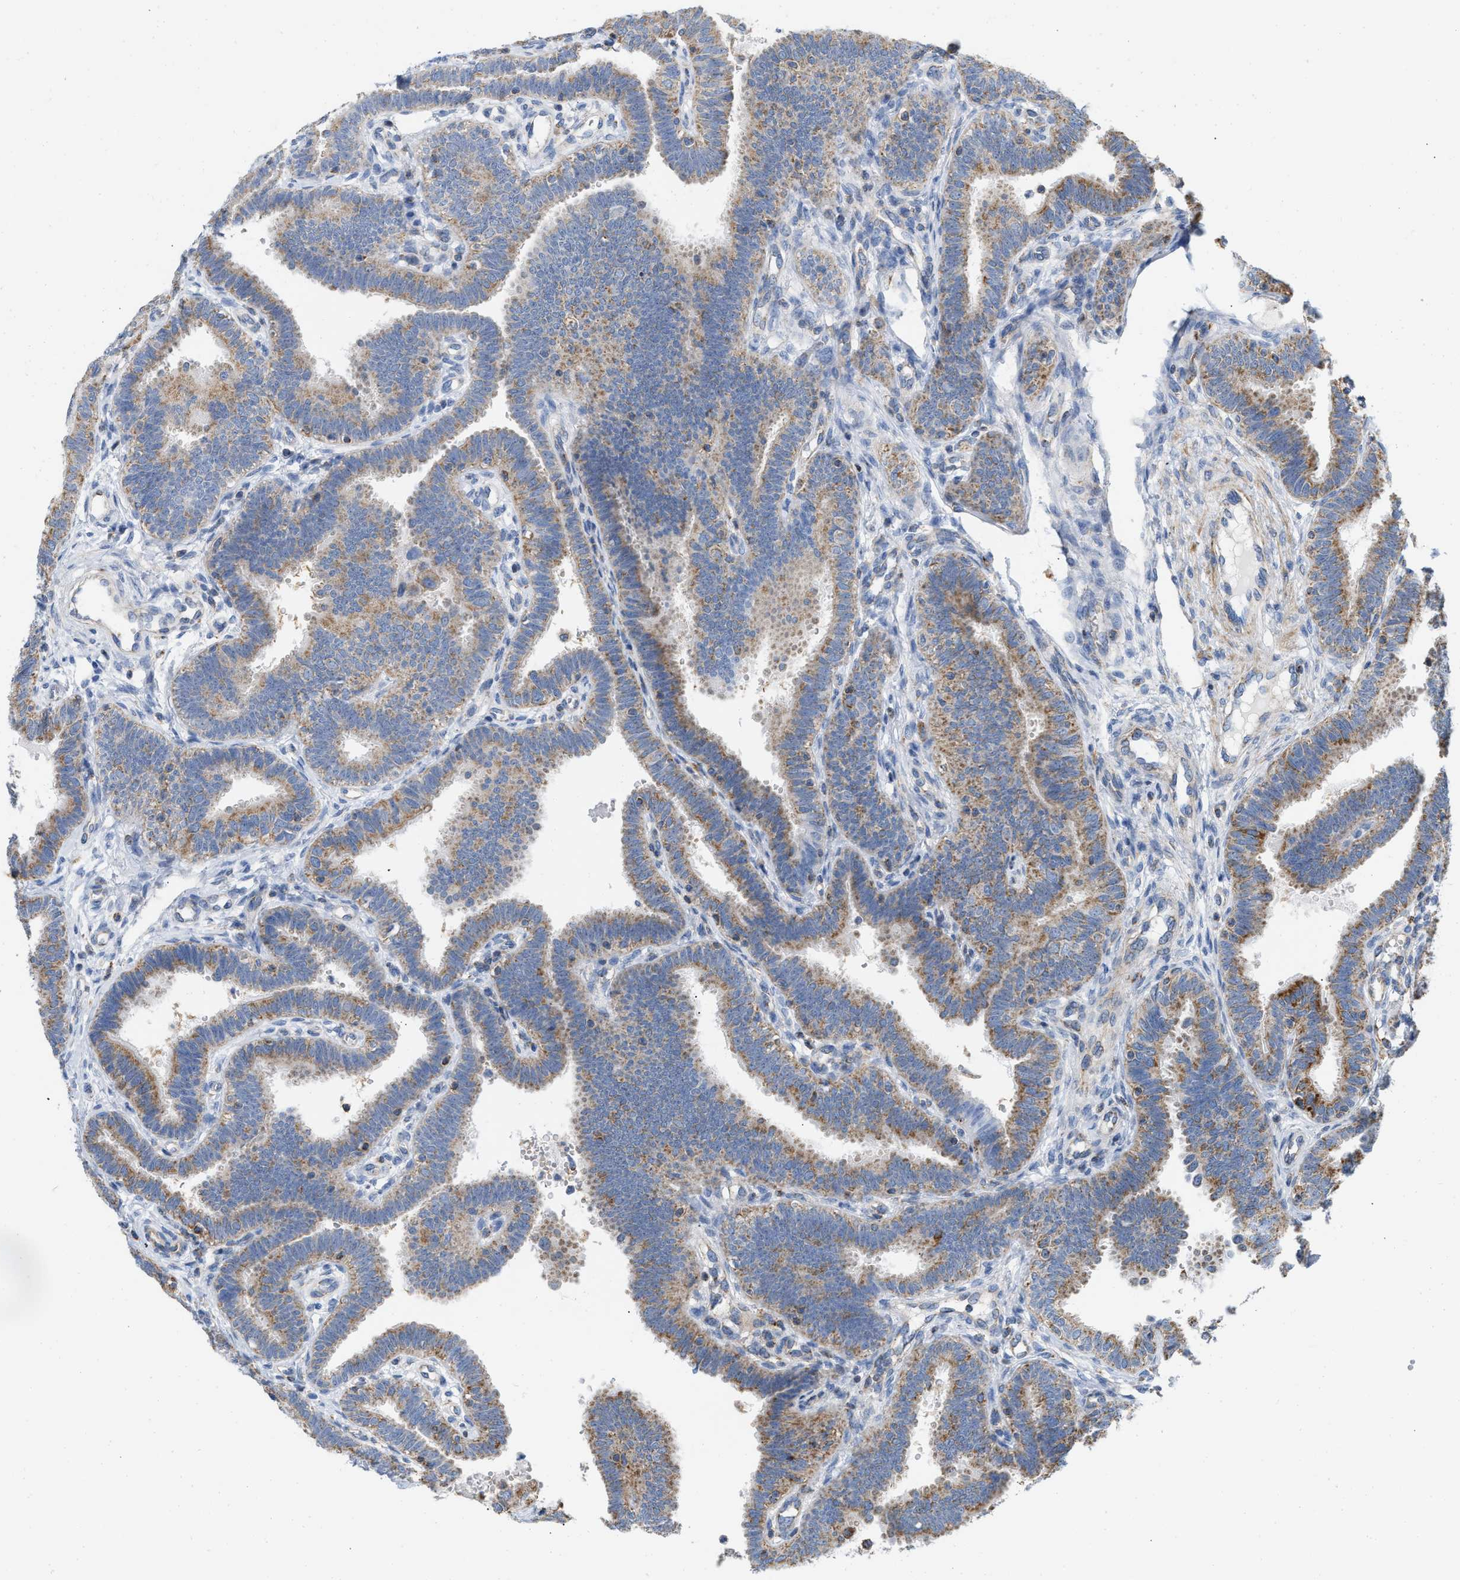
{"staining": {"intensity": "moderate", "quantity": ">75%", "location": "cytoplasmic/membranous"}, "tissue": "fallopian tube", "cell_type": "Glandular cells", "image_type": "normal", "snomed": [{"axis": "morphology", "description": "Normal tissue, NOS"}, {"axis": "topography", "description": "Fallopian tube"}, {"axis": "topography", "description": "Placenta"}], "caption": "Immunohistochemistry staining of unremarkable fallopian tube, which displays medium levels of moderate cytoplasmic/membranous staining in about >75% of glandular cells indicating moderate cytoplasmic/membranous protein staining. The staining was performed using DAB (3,3'-diaminobenzidine) (brown) for protein detection and nuclei were counterstained in hematoxylin (blue).", "gene": "GRB10", "patient": {"sex": "female", "age": 34}}